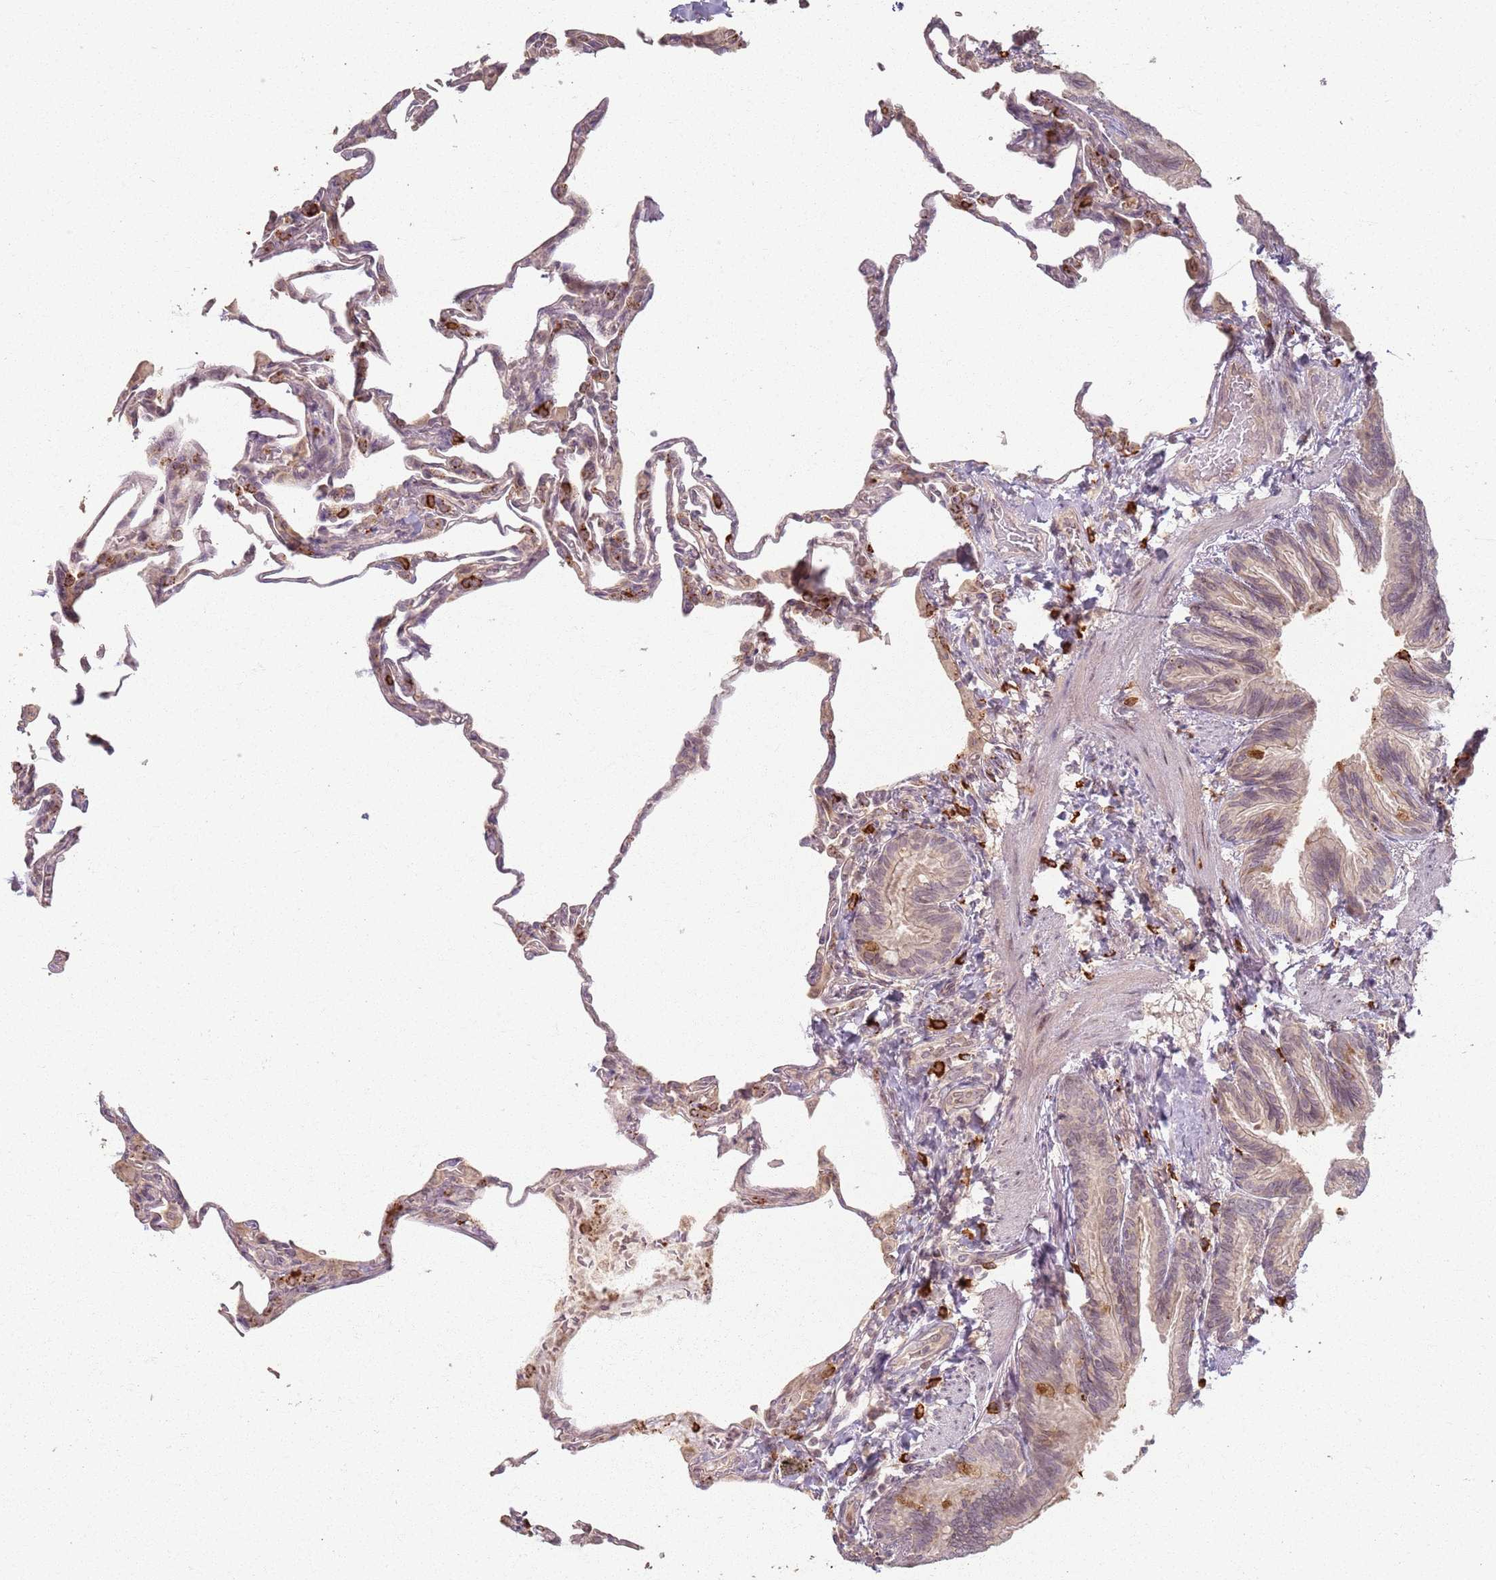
{"staining": {"intensity": "weak", "quantity": "<25%", "location": "cytoplasmic/membranous"}, "tissue": "lung", "cell_type": "Alveolar cells", "image_type": "normal", "snomed": [{"axis": "morphology", "description": "Normal tissue, NOS"}, {"axis": "topography", "description": "Lung"}], "caption": "This is an immunohistochemistry image of normal lung. There is no positivity in alveolar cells.", "gene": "CCDC168", "patient": {"sex": "male", "age": 20}}